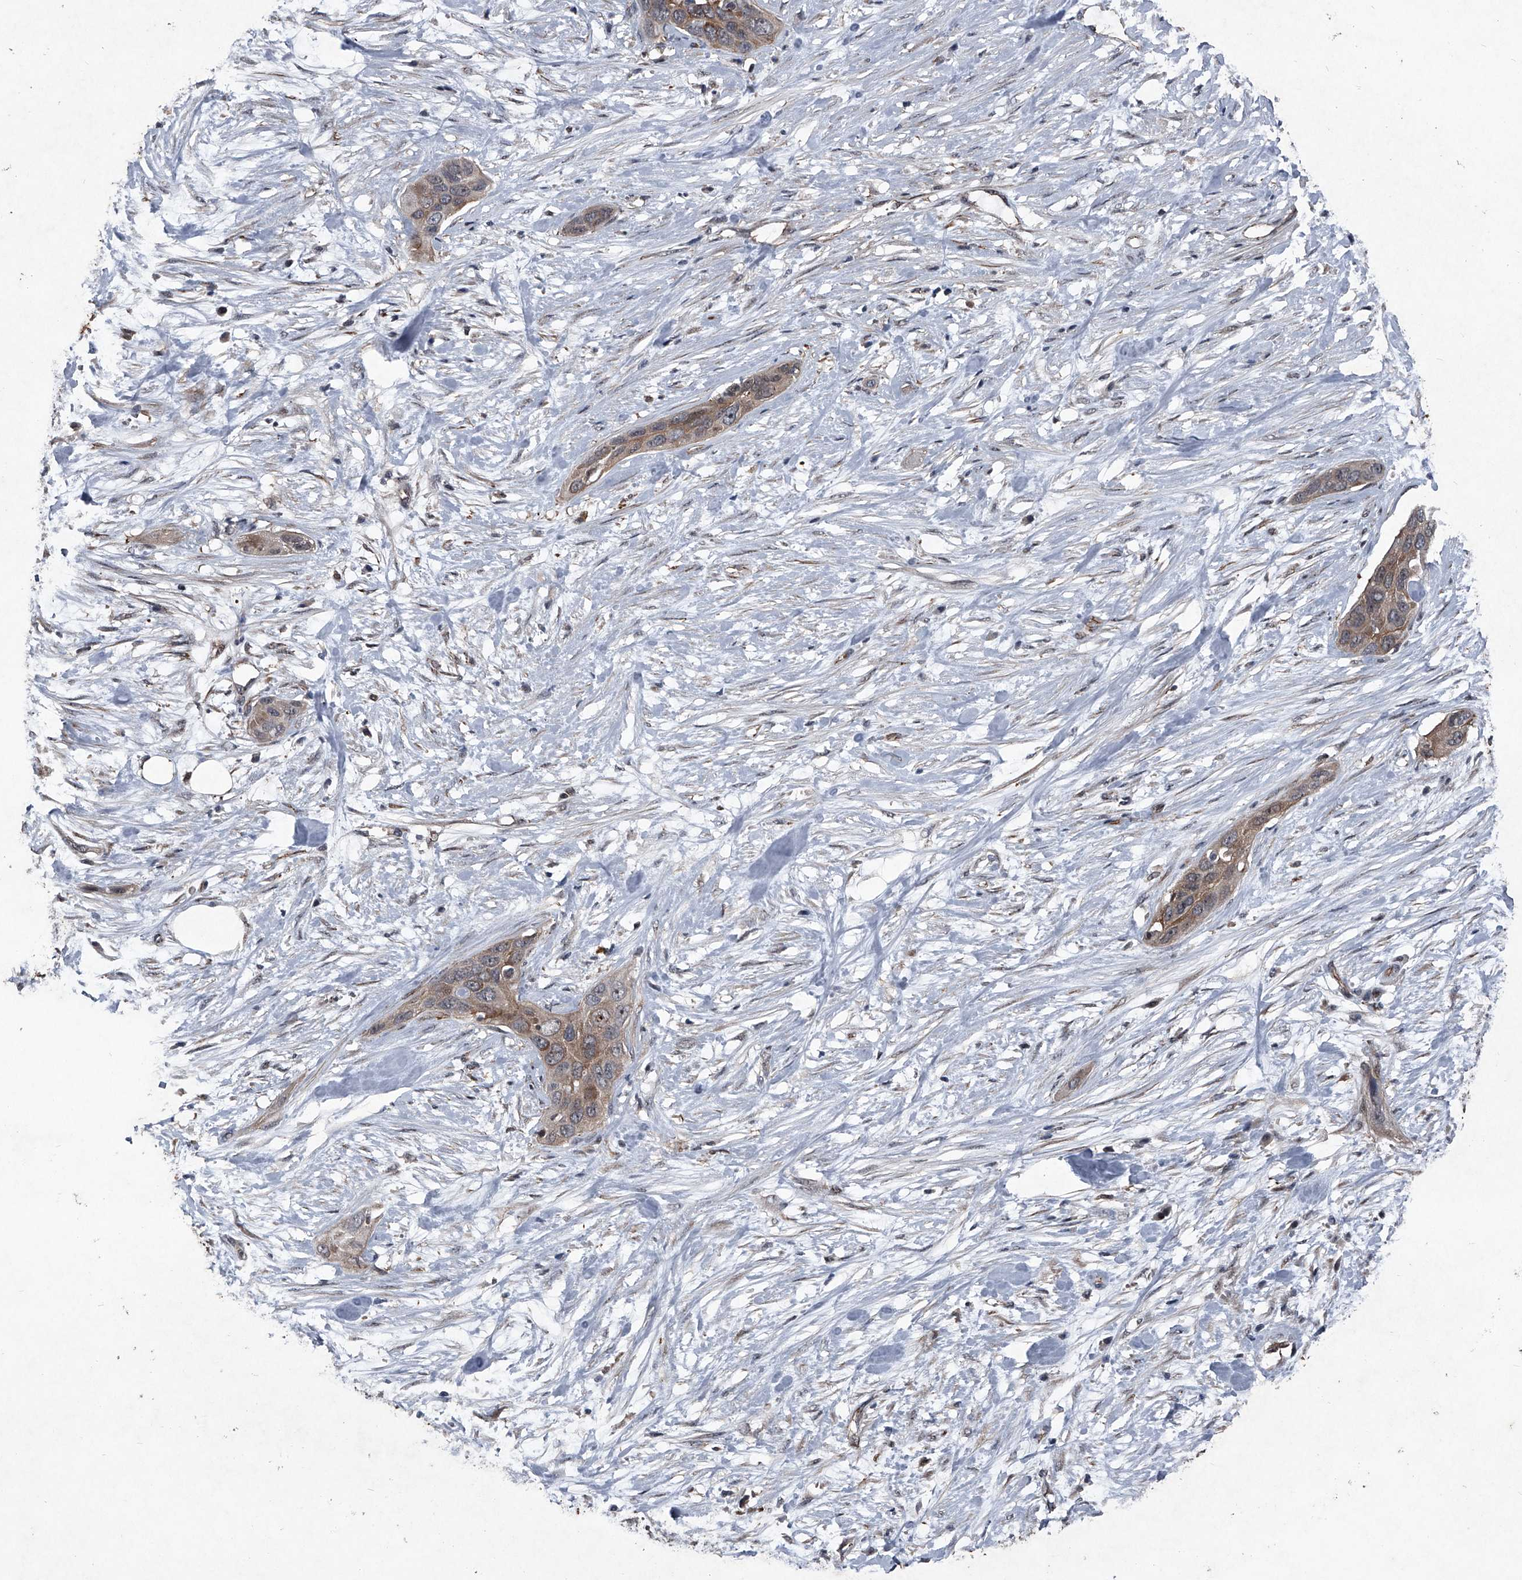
{"staining": {"intensity": "moderate", "quantity": ">75%", "location": "cytoplasmic/membranous"}, "tissue": "pancreatic cancer", "cell_type": "Tumor cells", "image_type": "cancer", "snomed": [{"axis": "morphology", "description": "Adenocarcinoma, NOS"}, {"axis": "topography", "description": "Pancreas"}], "caption": "DAB (3,3'-diaminobenzidine) immunohistochemical staining of pancreatic adenocarcinoma demonstrates moderate cytoplasmic/membranous protein staining in about >75% of tumor cells.", "gene": "MAPKAP1", "patient": {"sex": "female", "age": 60}}